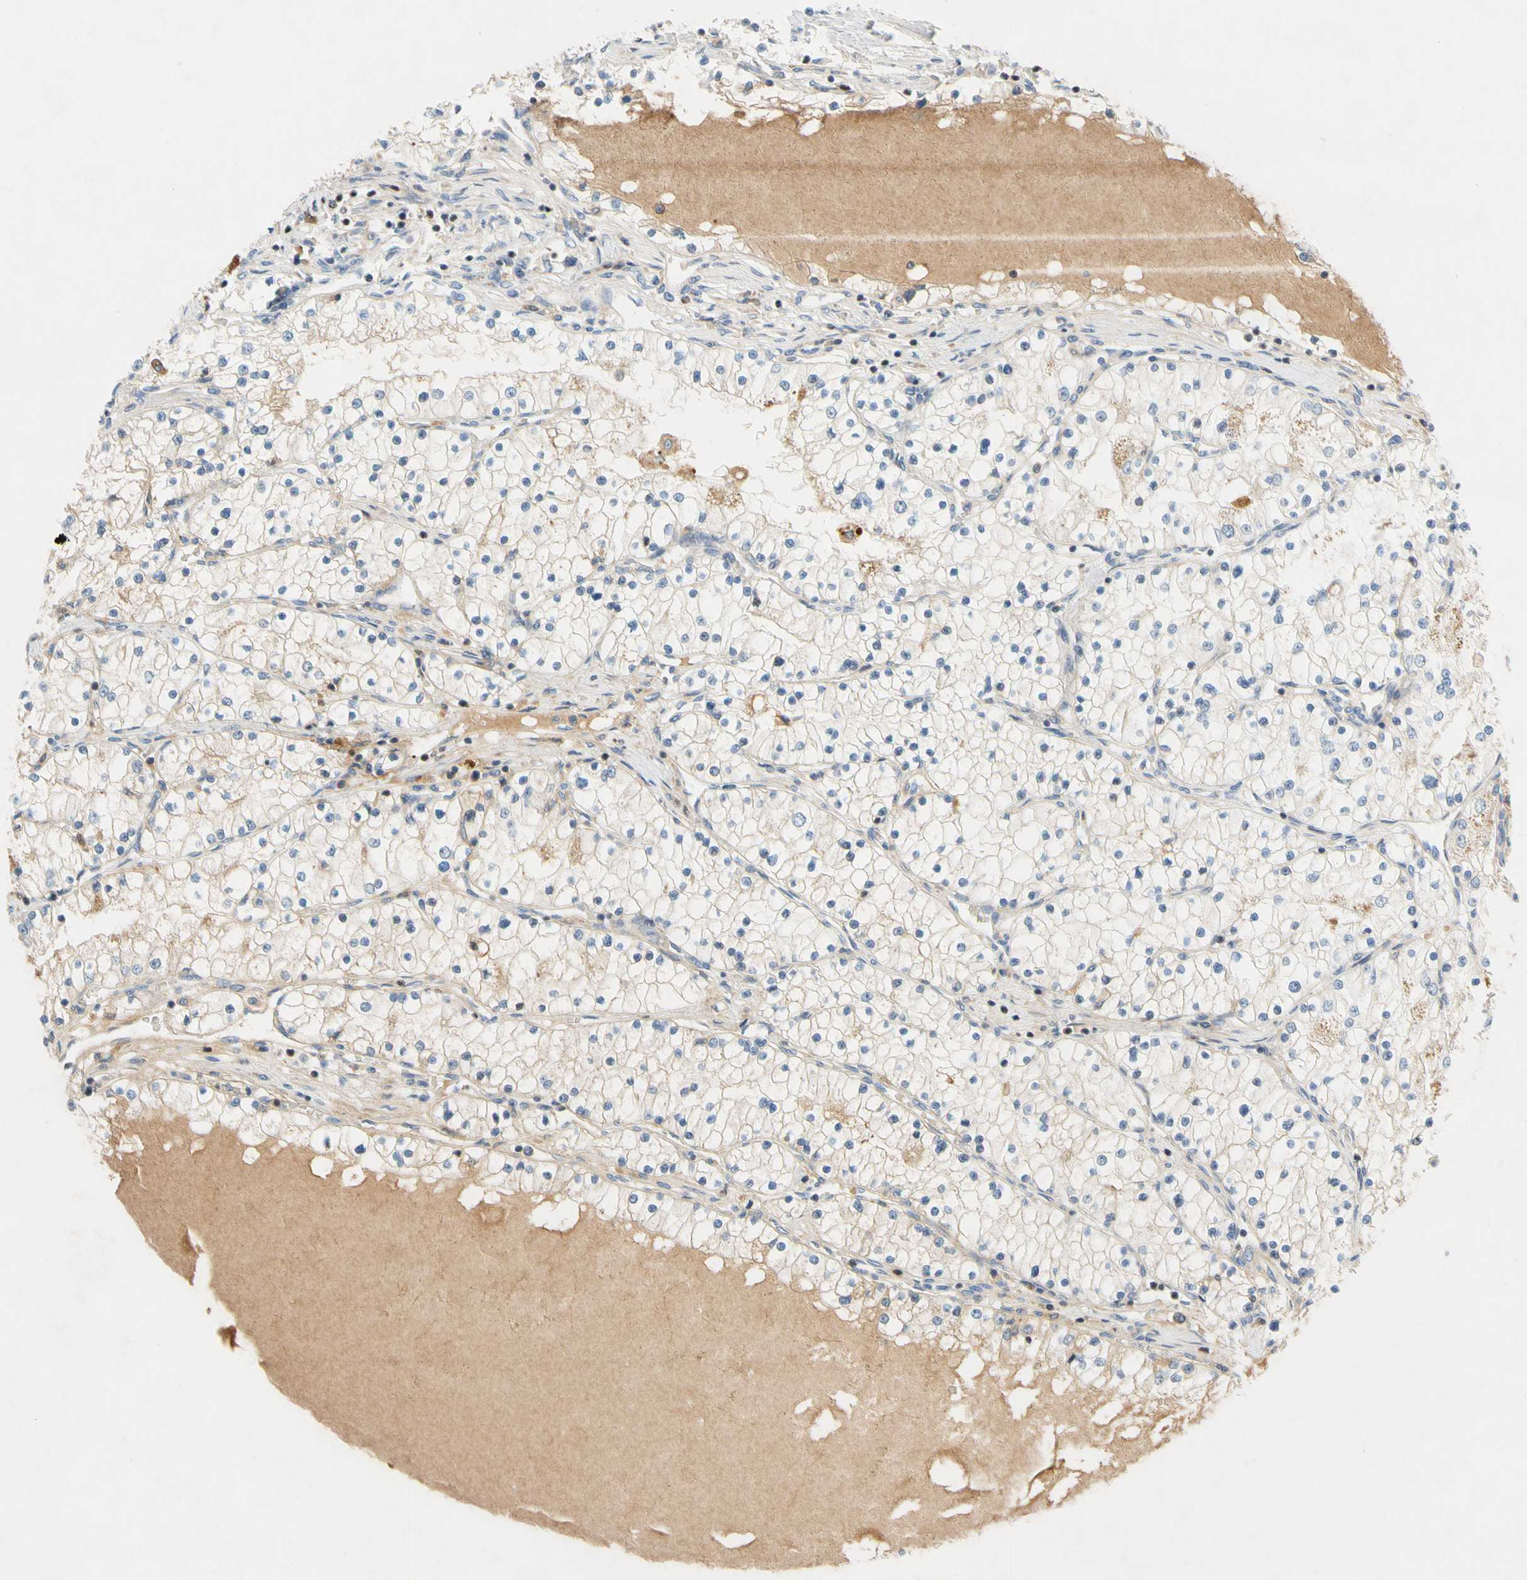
{"staining": {"intensity": "weak", "quantity": "25%-75%", "location": "cytoplasmic/membranous"}, "tissue": "renal cancer", "cell_type": "Tumor cells", "image_type": "cancer", "snomed": [{"axis": "morphology", "description": "Adenocarcinoma, NOS"}, {"axis": "topography", "description": "Kidney"}], "caption": "IHC of renal cancer exhibits low levels of weak cytoplasmic/membranous expression in about 25%-75% of tumor cells.", "gene": "SP140", "patient": {"sex": "male", "age": 68}}